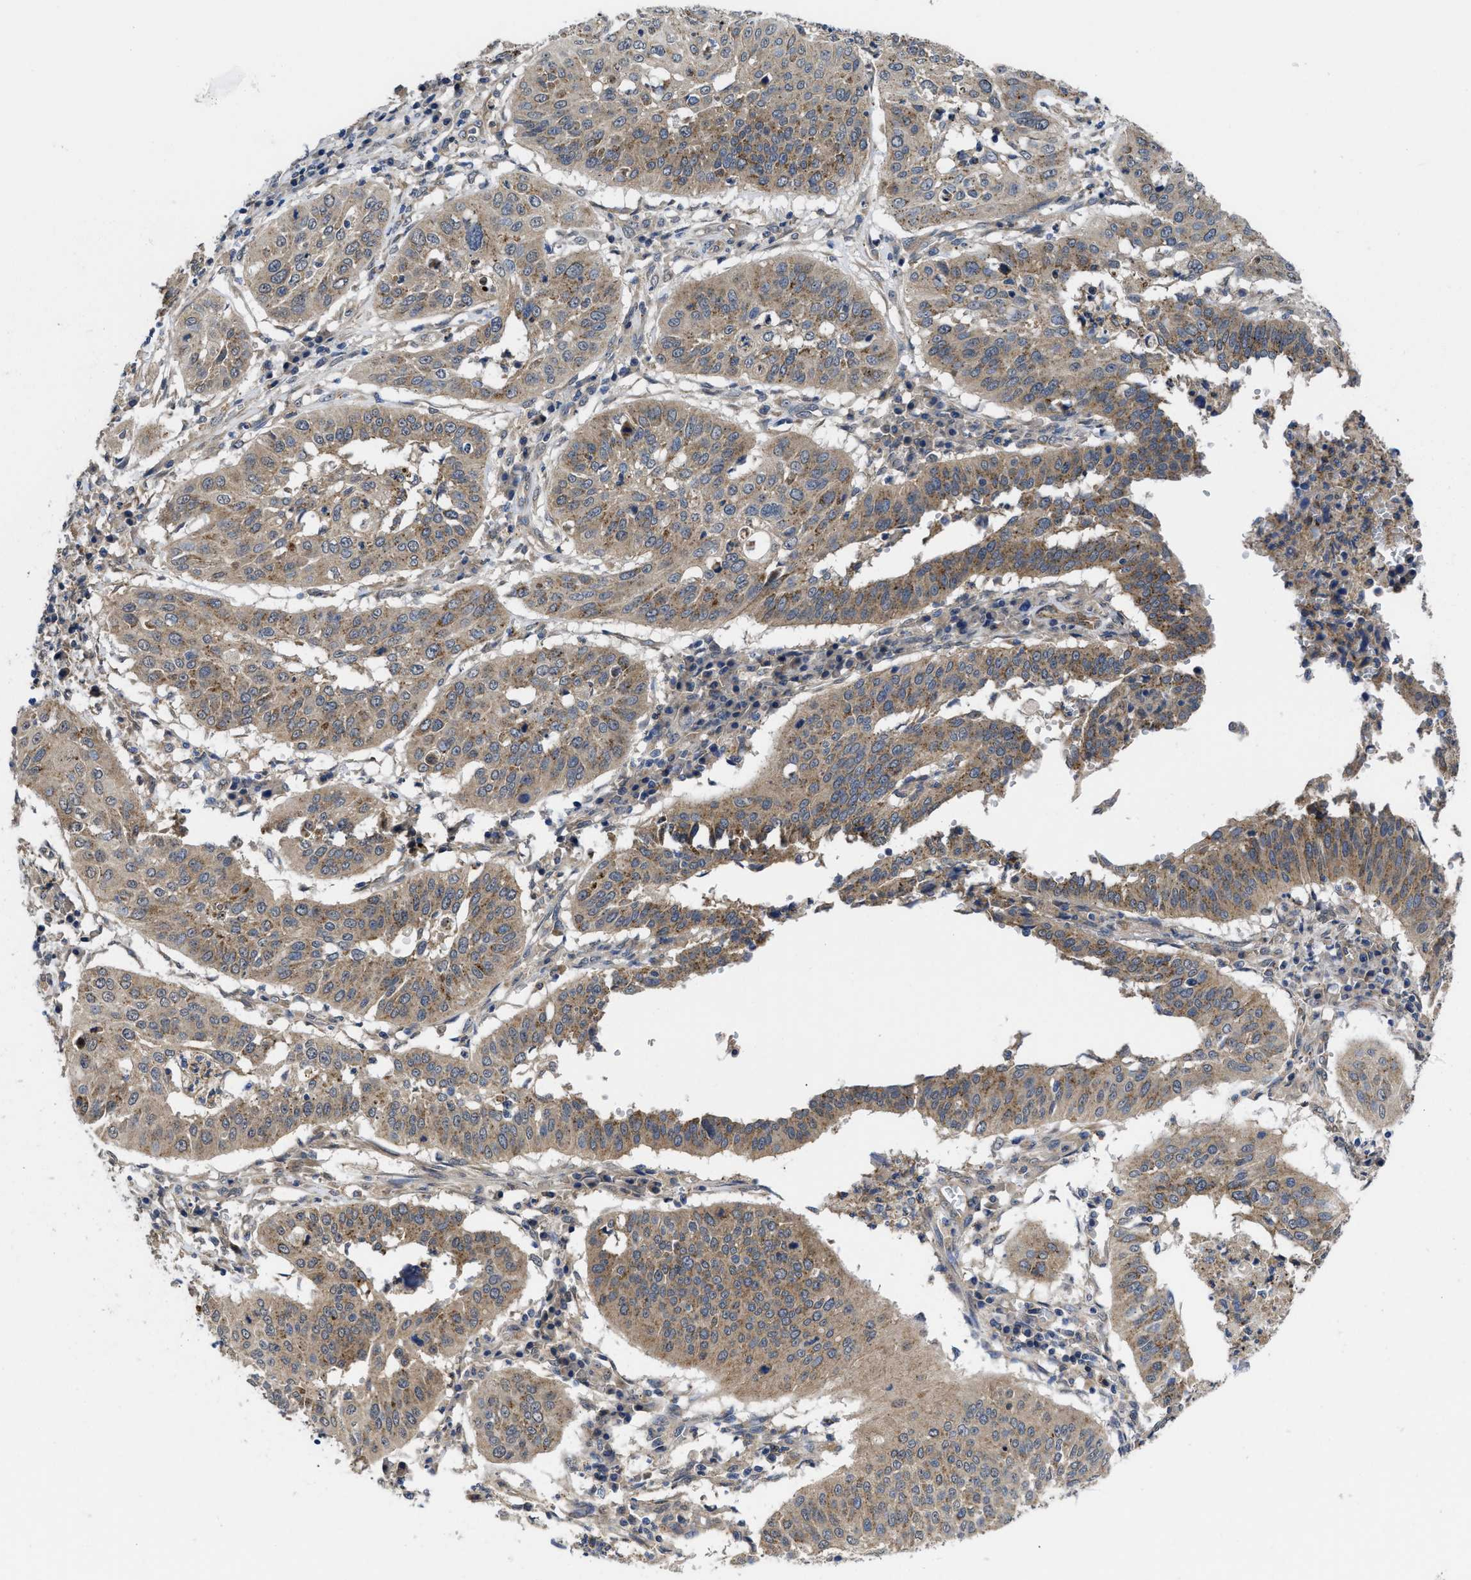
{"staining": {"intensity": "weak", "quantity": ">75%", "location": "cytoplasmic/membranous"}, "tissue": "cervical cancer", "cell_type": "Tumor cells", "image_type": "cancer", "snomed": [{"axis": "morphology", "description": "Normal tissue, NOS"}, {"axis": "morphology", "description": "Squamous cell carcinoma, NOS"}, {"axis": "topography", "description": "Cervix"}], "caption": "Squamous cell carcinoma (cervical) stained for a protein (brown) exhibits weak cytoplasmic/membranous positive positivity in approximately >75% of tumor cells.", "gene": "PKD2", "patient": {"sex": "female", "age": 39}}